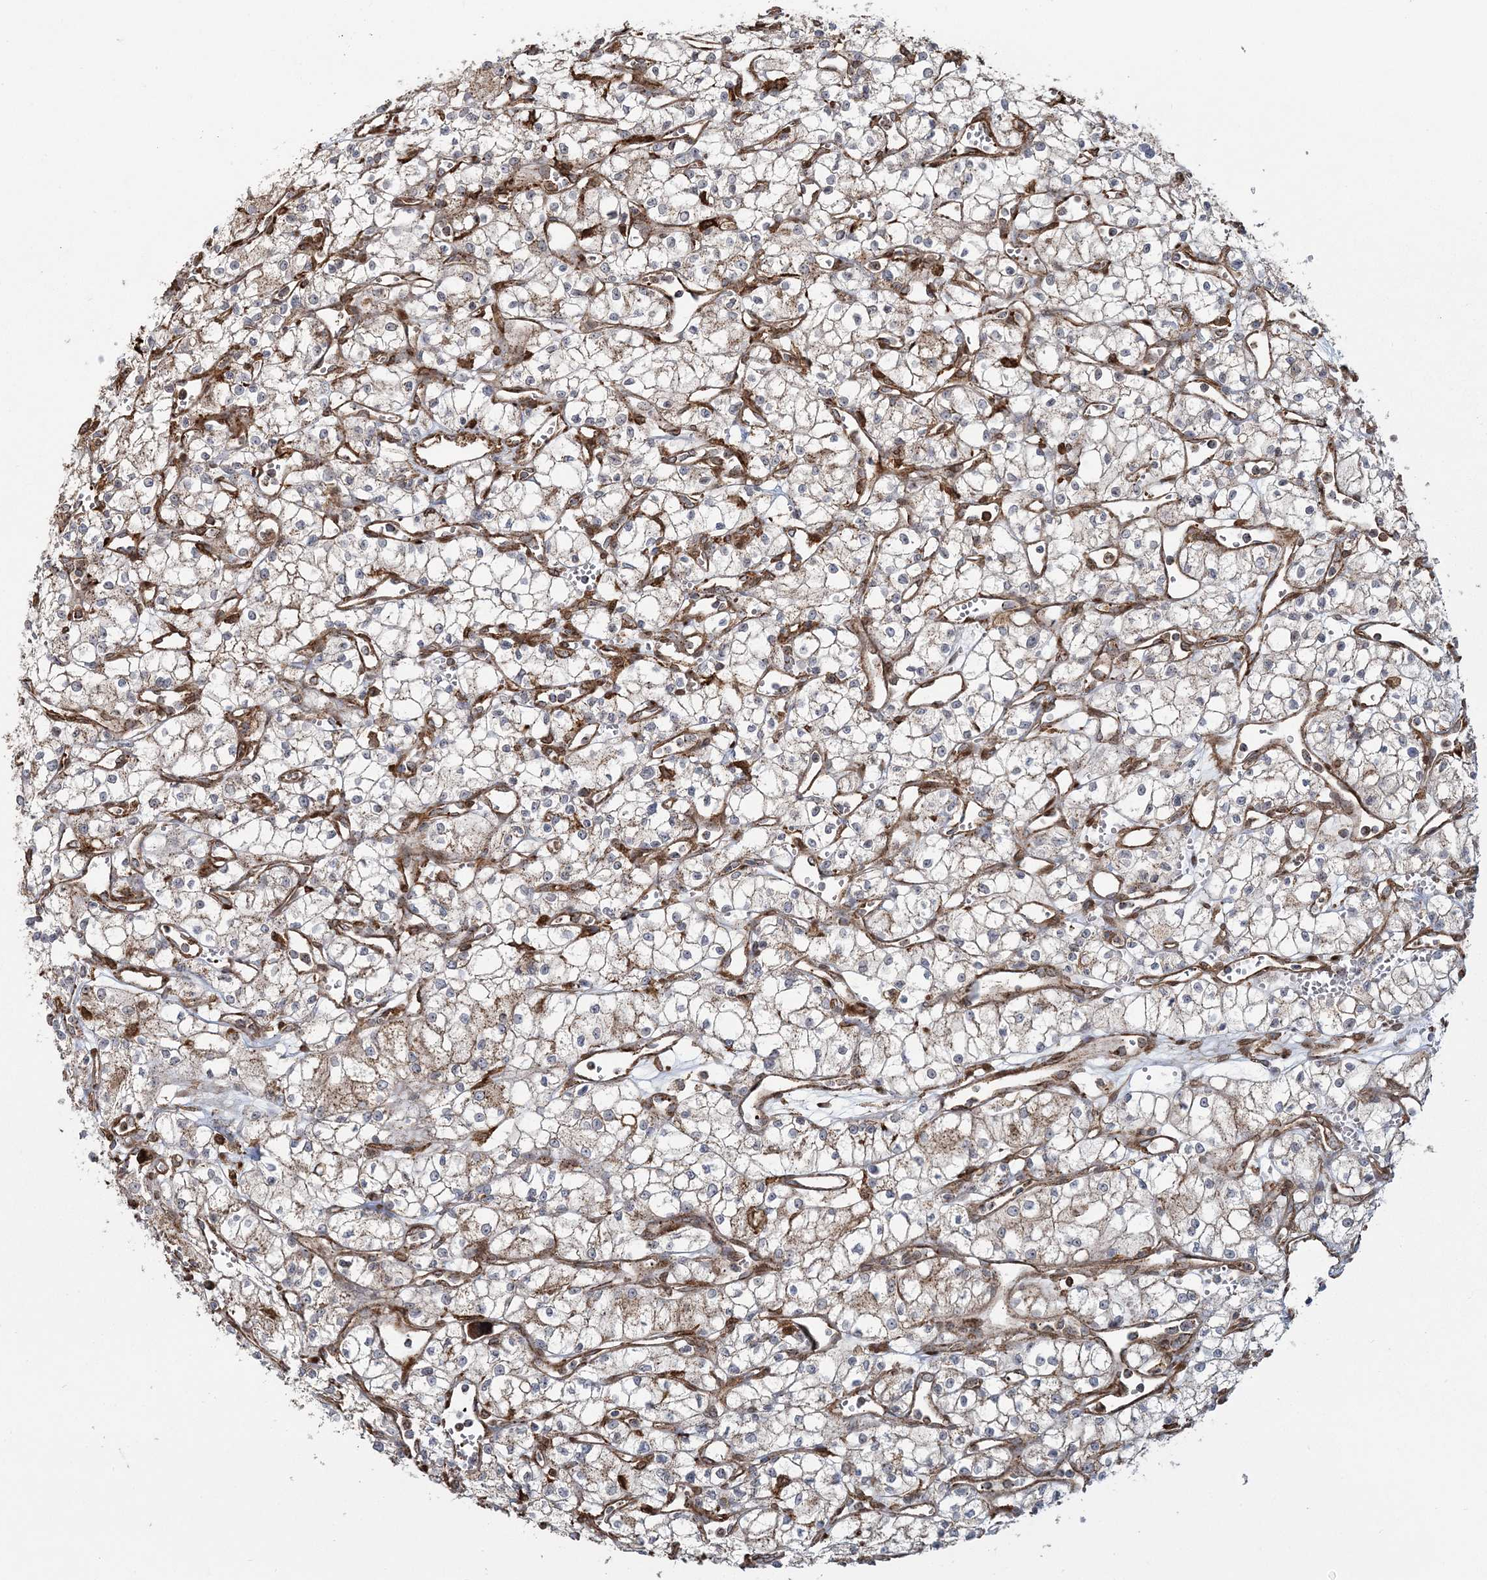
{"staining": {"intensity": "weak", "quantity": "25%-75%", "location": "cytoplasmic/membranous"}, "tissue": "renal cancer", "cell_type": "Tumor cells", "image_type": "cancer", "snomed": [{"axis": "morphology", "description": "Adenocarcinoma, NOS"}, {"axis": "topography", "description": "Kidney"}], "caption": "Brown immunohistochemical staining in renal cancer (adenocarcinoma) displays weak cytoplasmic/membranous expression in approximately 25%-75% of tumor cells.", "gene": "TRAF3IP2", "patient": {"sex": "male", "age": 59}}